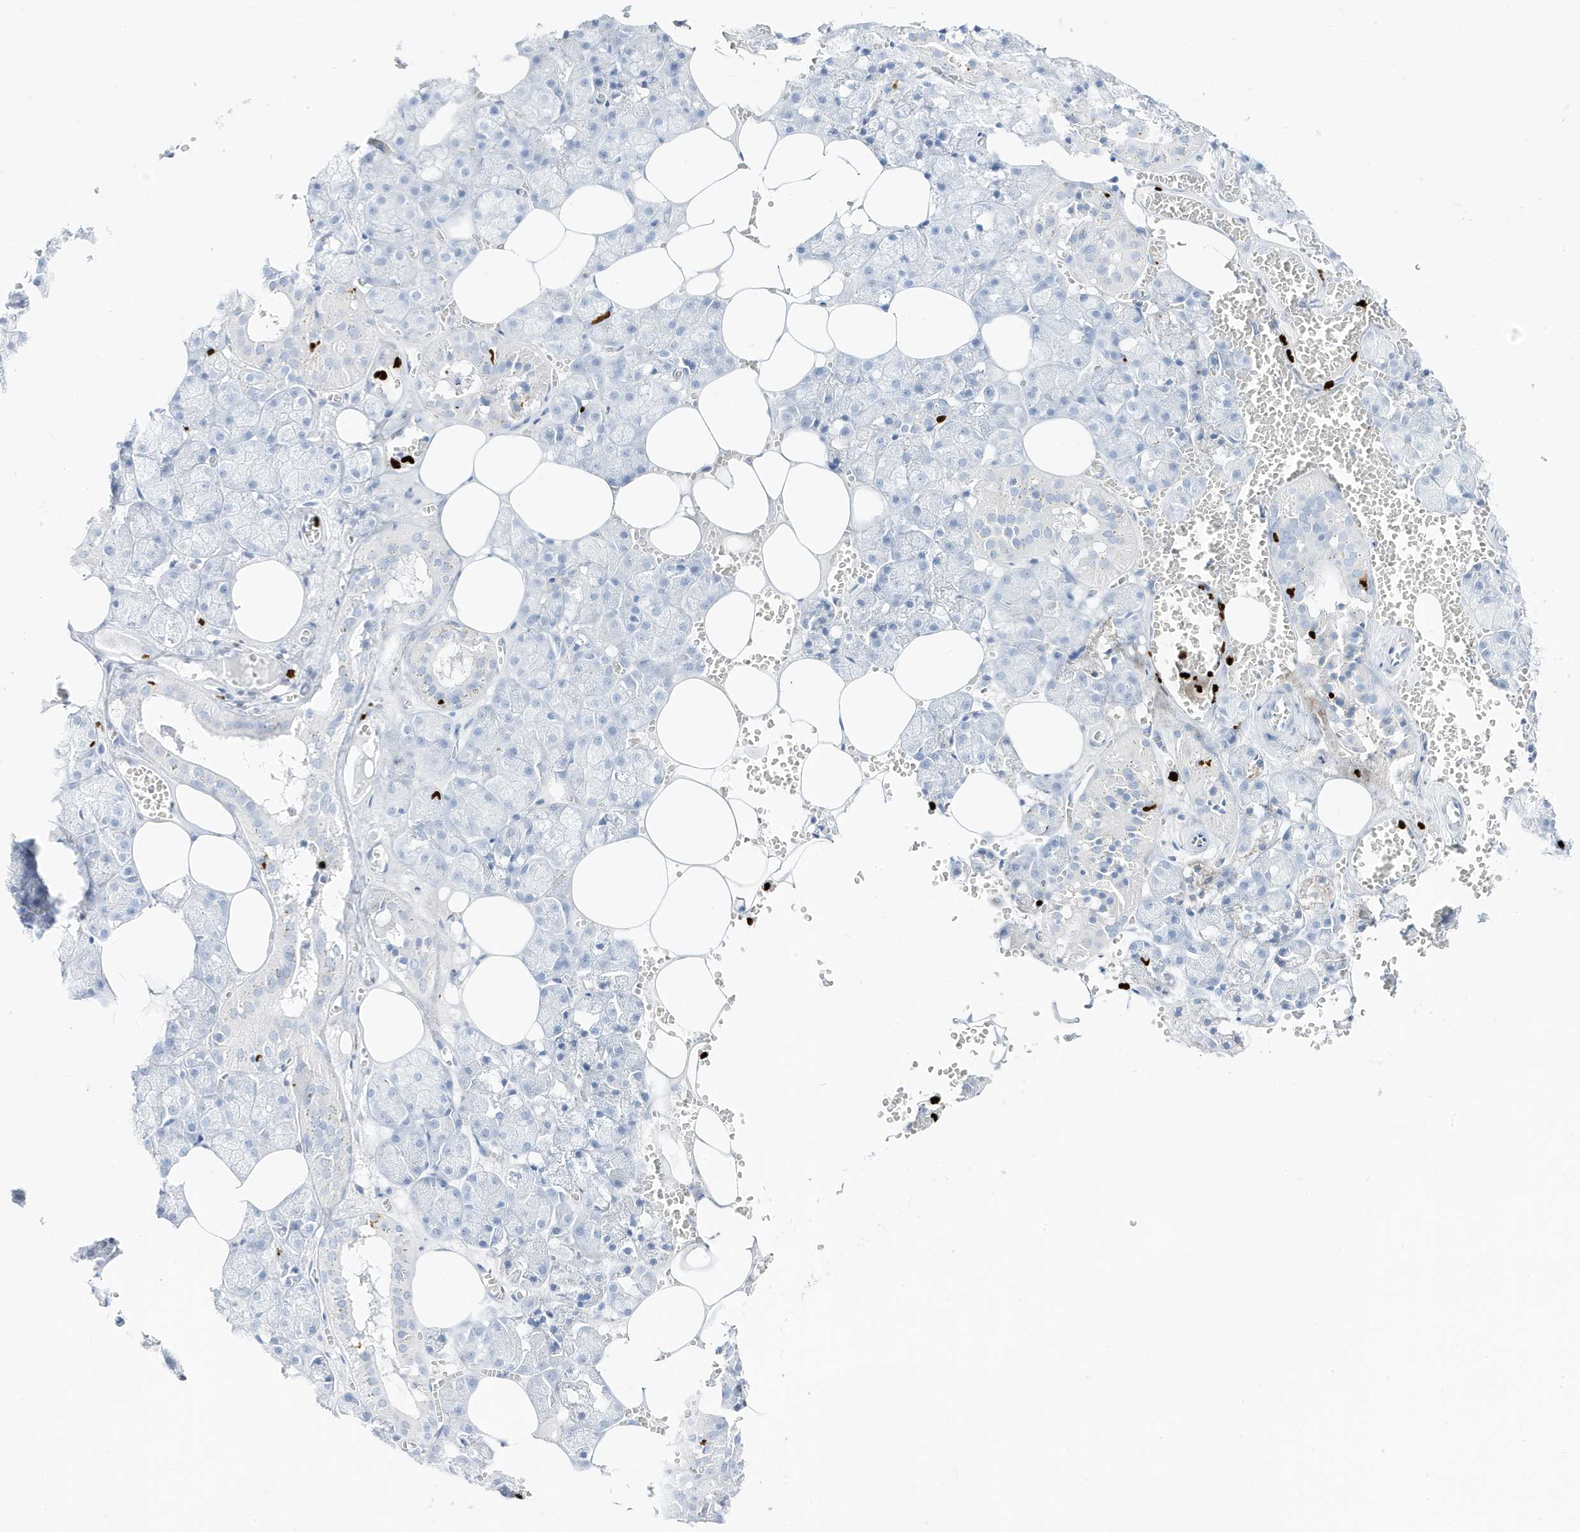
{"staining": {"intensity": "negative", "quantity": "none", "location": "none"}, "tissue": "salivary gland", "cell_type": "Glandular cells", "image_type": "normal", "snomed": [{"axis": "morphology", "description": "Normal tissue, NOS"}, {"axis": "topography", "description": "Salivary gland"}], "caption": "Salivary gland was stained to show a protein in brown. There is no significant staining in glandular cells.", "gene": "MNDA", "patient": {"sex": "male", "age": 62}}